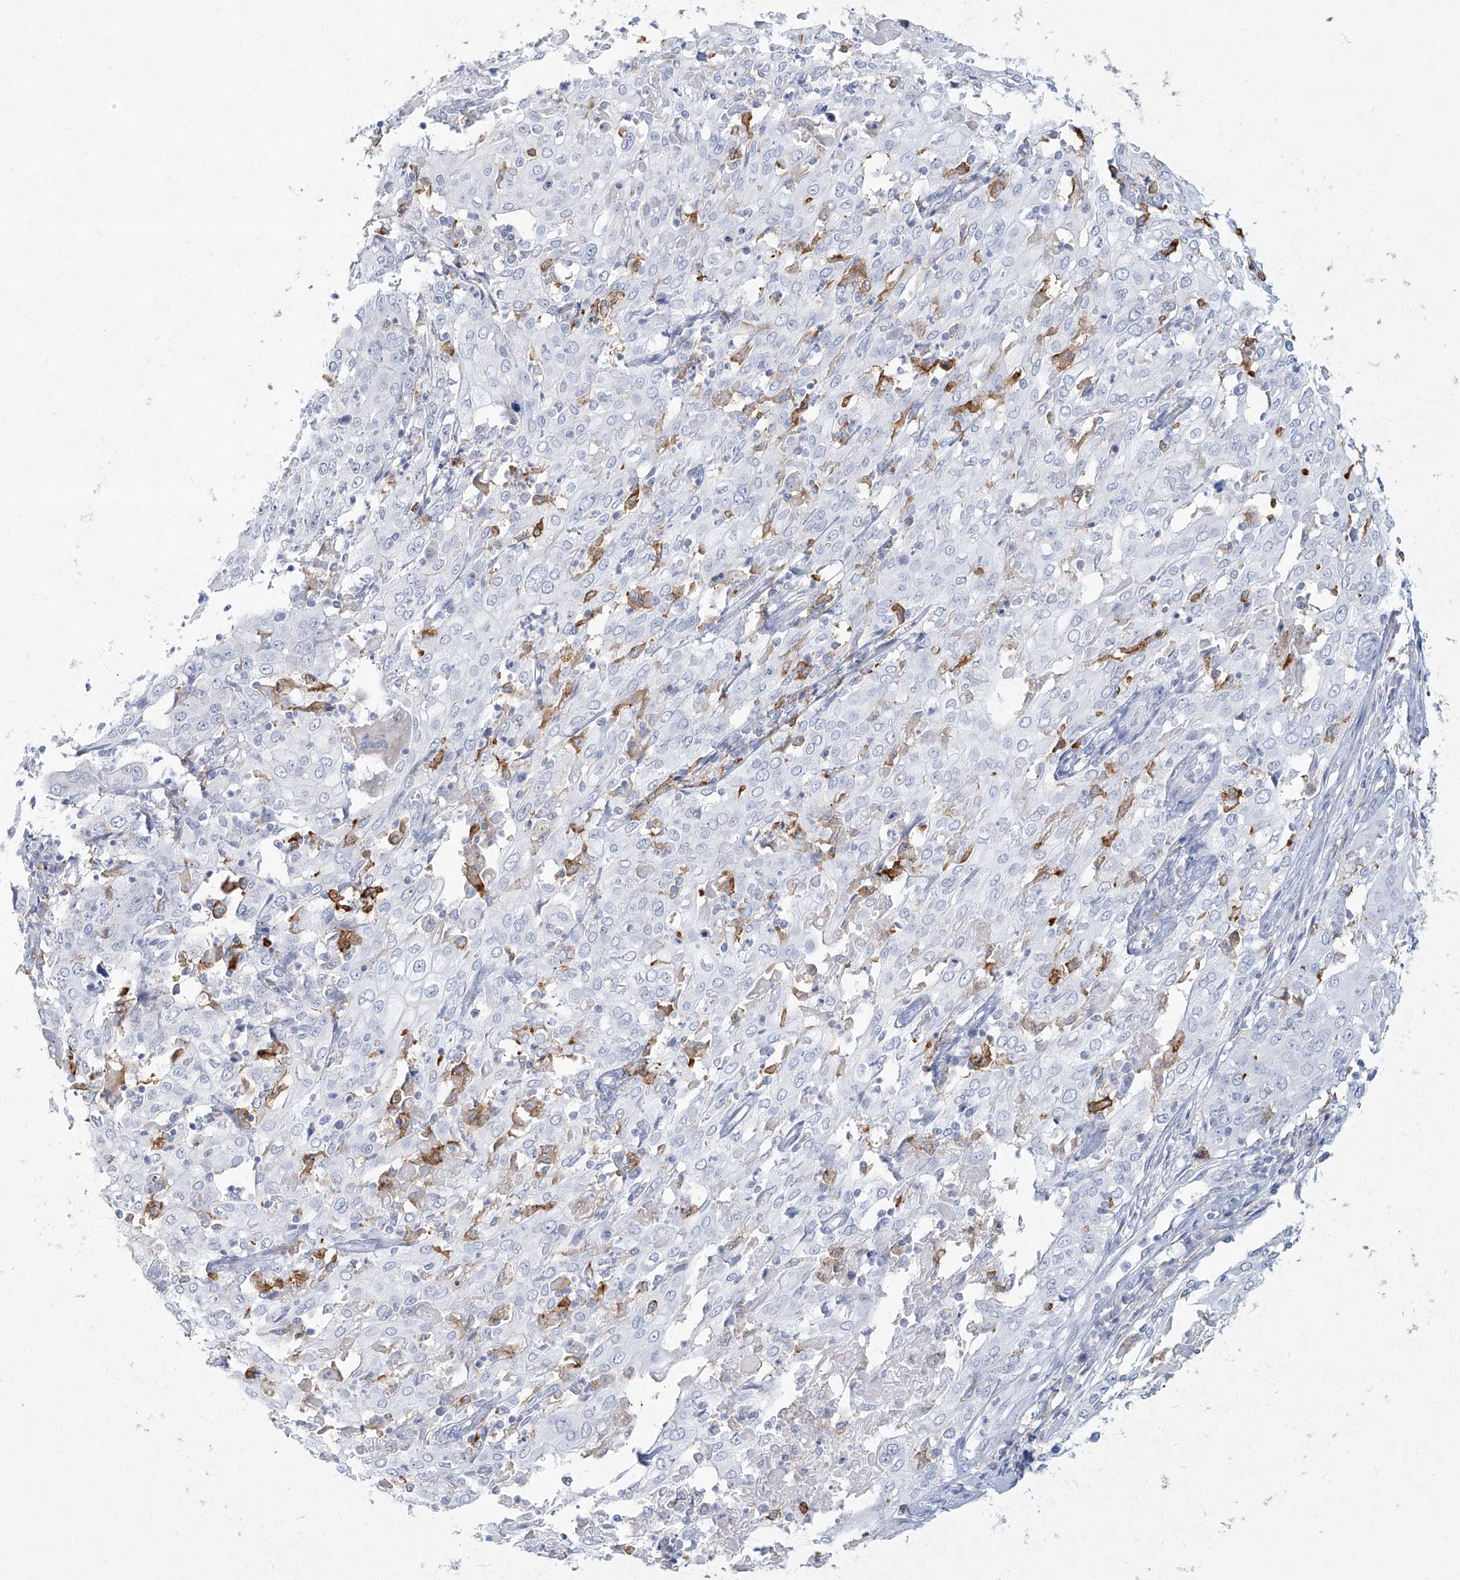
{"staining": {"intensity": "negative", "quantity": "none", "location": "none"}, "tissue": "cervical cancer", "cell_type": "Tumor cells", "image_type": "cancer", "snomed": [{"axis": "morphology", "description": "Squamous cell carcinoma, NOS"}, {"axis": "topography", "description": "Cervix"}], "caption": "A high-resolution histopathology image shows immunohistochemistry staining of cervical cancer, which reveals no significant expression in tumor cells.", "gene": "CD209", "patient": {"sex": "female", "age": 39}}